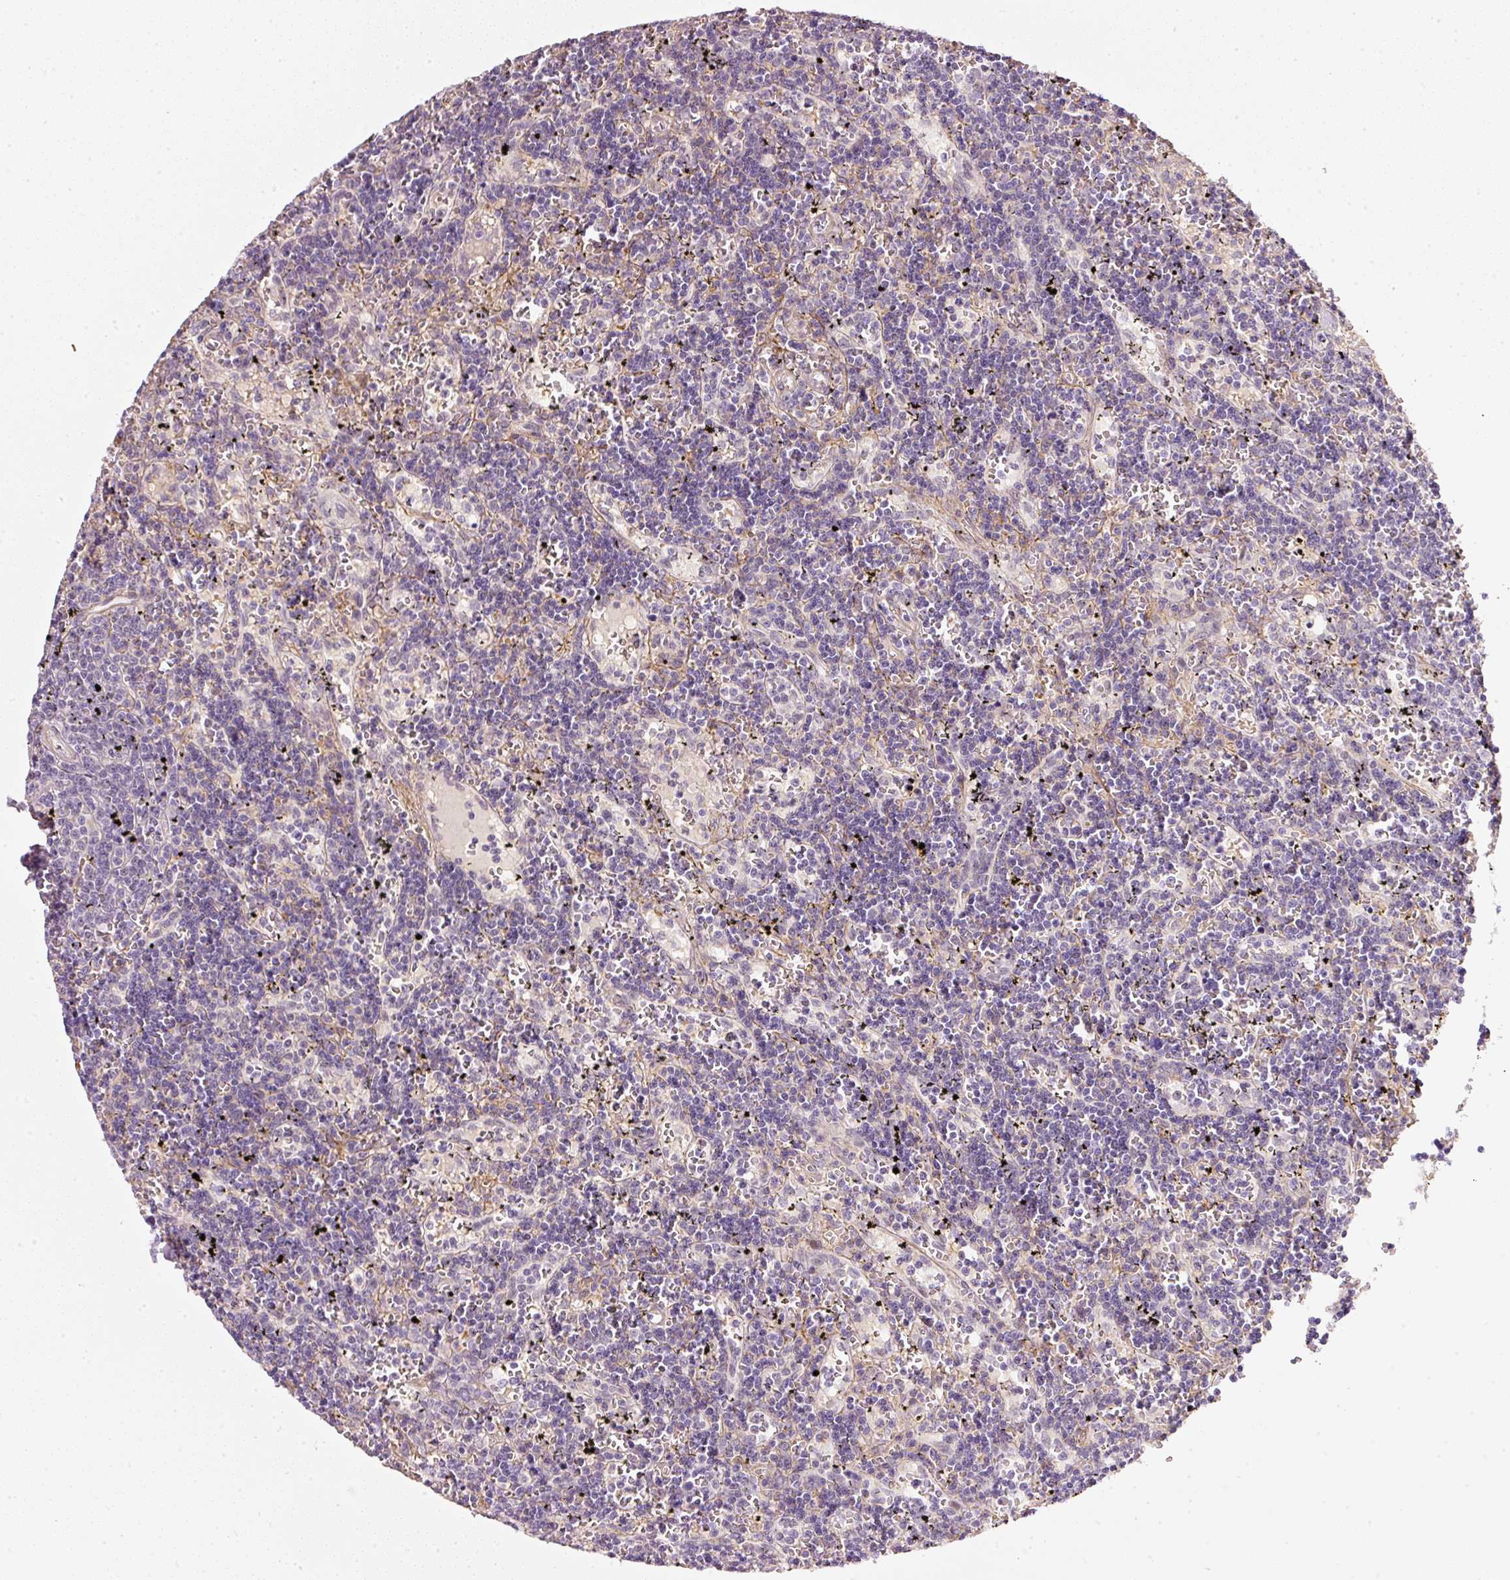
{"staining": {"intensity": "negative", "quantity": "none", "location": "none"}, "tissue": "lymphoma", "cell_type": "Tumor cells", "image_type": "cancer", "snomed": [{"axis": "morphology", "description": "Malignant lymphoma, non-Hodgkin's type, Low grade"}, {"axis": "topography", "description": "Spleen"}], "caption": "This photomicrograph is of lymphoma stained with IHC to label a protein in brown with the nuclei are counter-stained blue. There is no staining in tumor cells.", "gene": "TOGARAM1", "patient": {"sex": "male", "age": 60}}